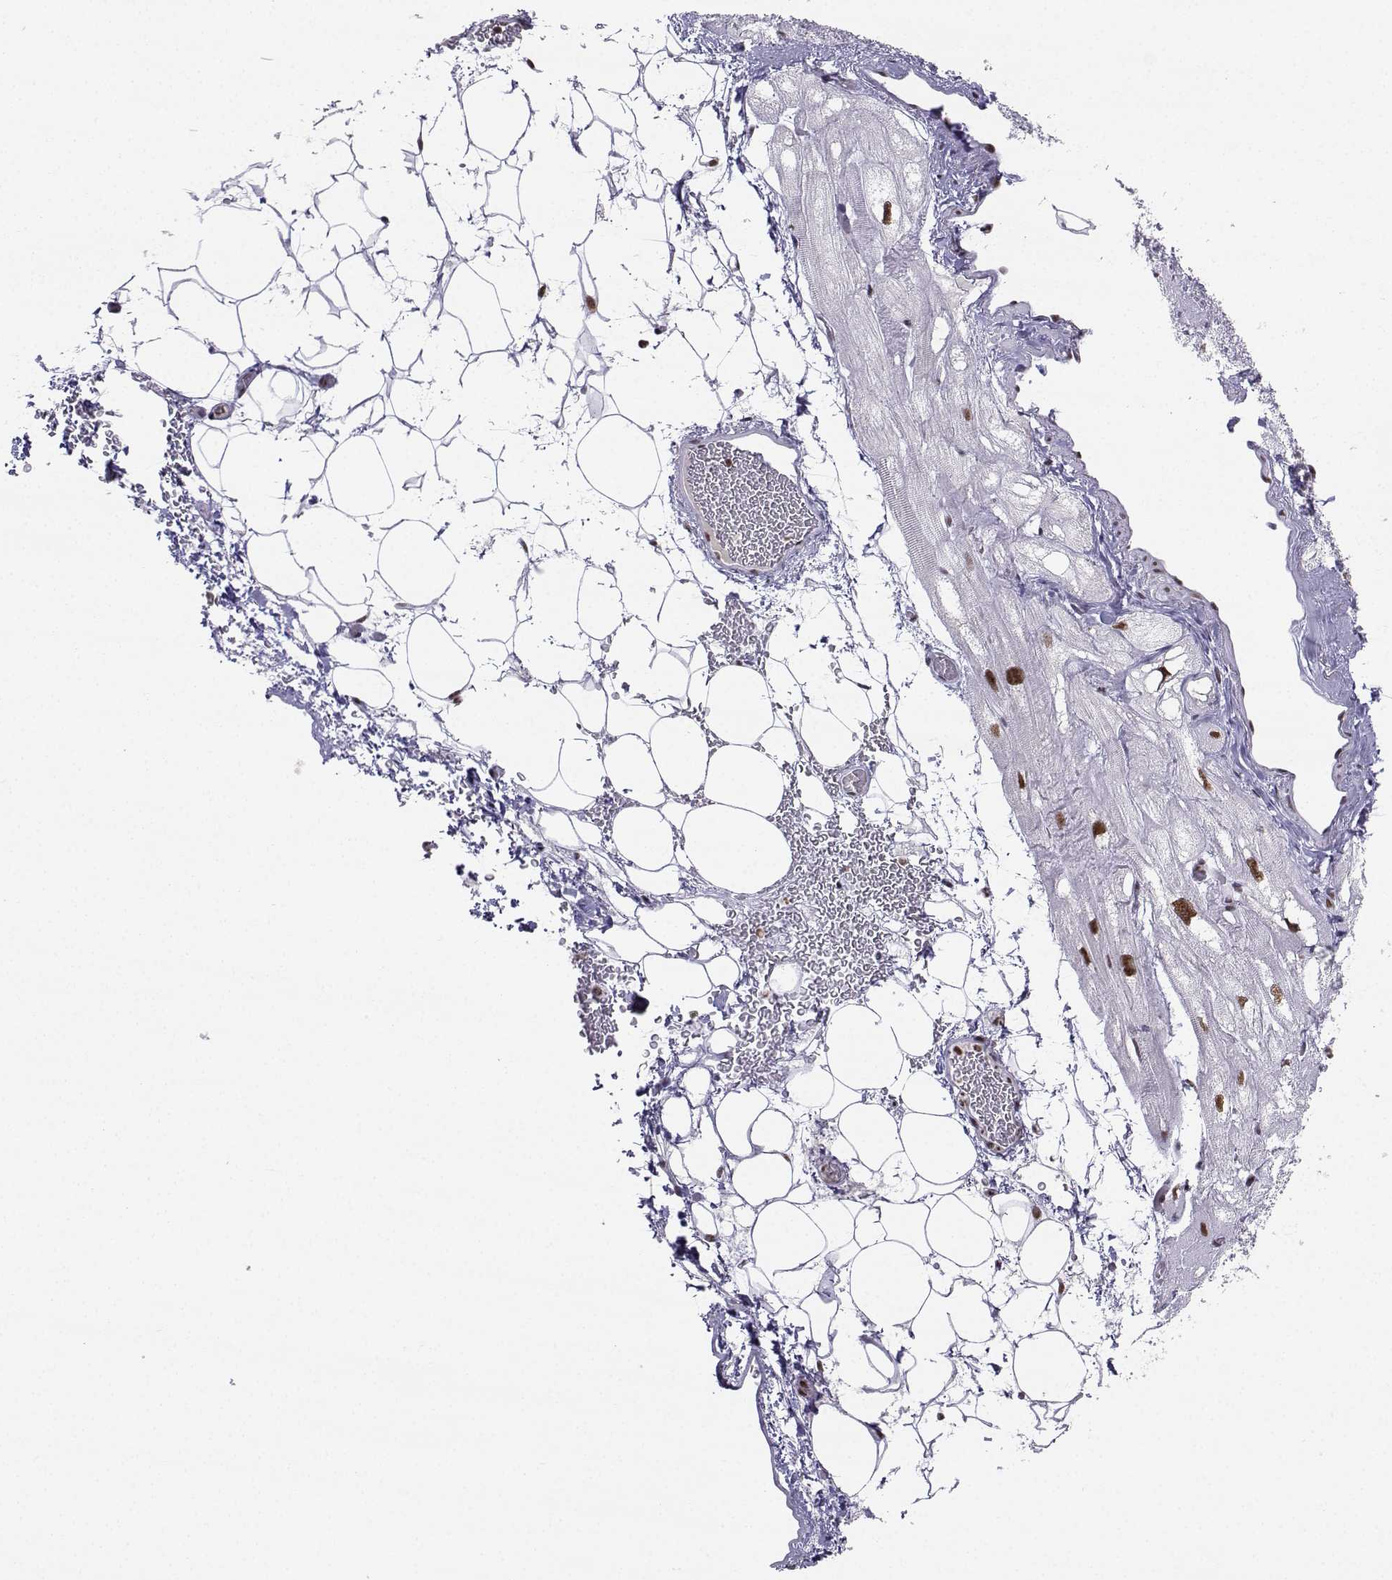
{"staining": {"intensity": "weak", "quantity": "25%-75%", "location": "nuclear"}, "tissue": "heart muscle", "cell_type": "Cardiomyocytes", "image_type": "normal", "snomed": [{"axis": "morphology", "description": "Normal tissue, NOS"}, {"axis": "topography", "description": "Heart"}], "caption": "Immunohistochemical staining of normal human heart muscle exhibits 25%-75% levels of weak nuclear protein positivity in approximately 25%-75% of cardiomyocytes. The staining was performed using DAB (3,3'-diaminobenzidine) to visualize the protein expression in brown, while the nuclei were stained in blue with hematoxylin (Magnification: 20x).", "gene": "SNRPB2", "patient": {"sex": "male", "age": 61}}